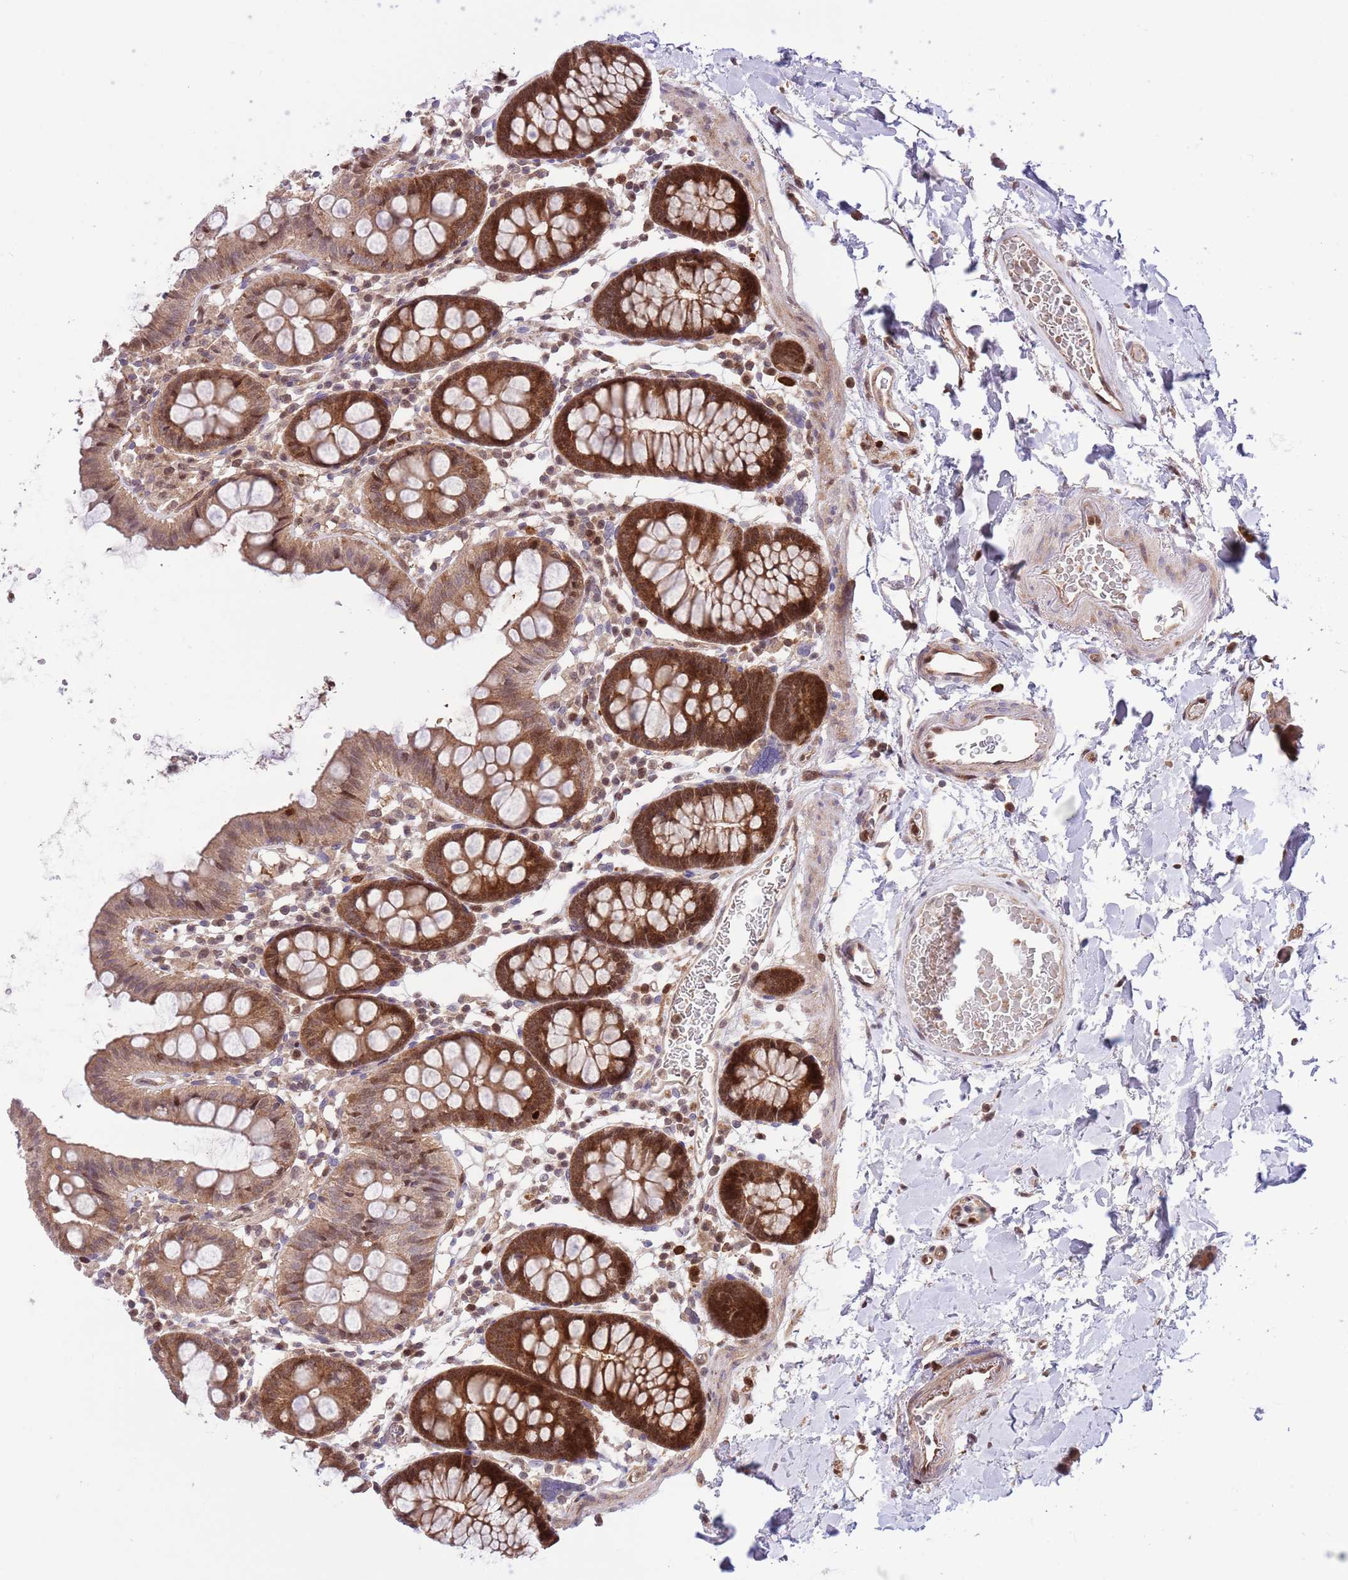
{"staining": {"intensity": "moderate", "quantity": "25%-75%", "location": "cytoplasmic/membranous,nuclear"}, "tissue": "colon", "cell_type": "Endothelial cells", "image_type": "normal", "snomed": [{"axis": "morphology", "description": "Normal tissue, NOS"}, {"axis": "topography", "description": "Colon"}], "caption": "Immunohistochemistry staining of normal colon, which shows medium levels of moderate cytoplasmic/membranous,nuclear positivity in about 25%-75% of endothelial cells indicating moderate cytoplasmic/membranous,nuclear protein positivity. The staining was performed using DAB (brown) for protein detection and nuclei were counterstained in hematoxylin (blue).", "gene": "HDHD2", "patient": {"sex": "male", "age": 75}}